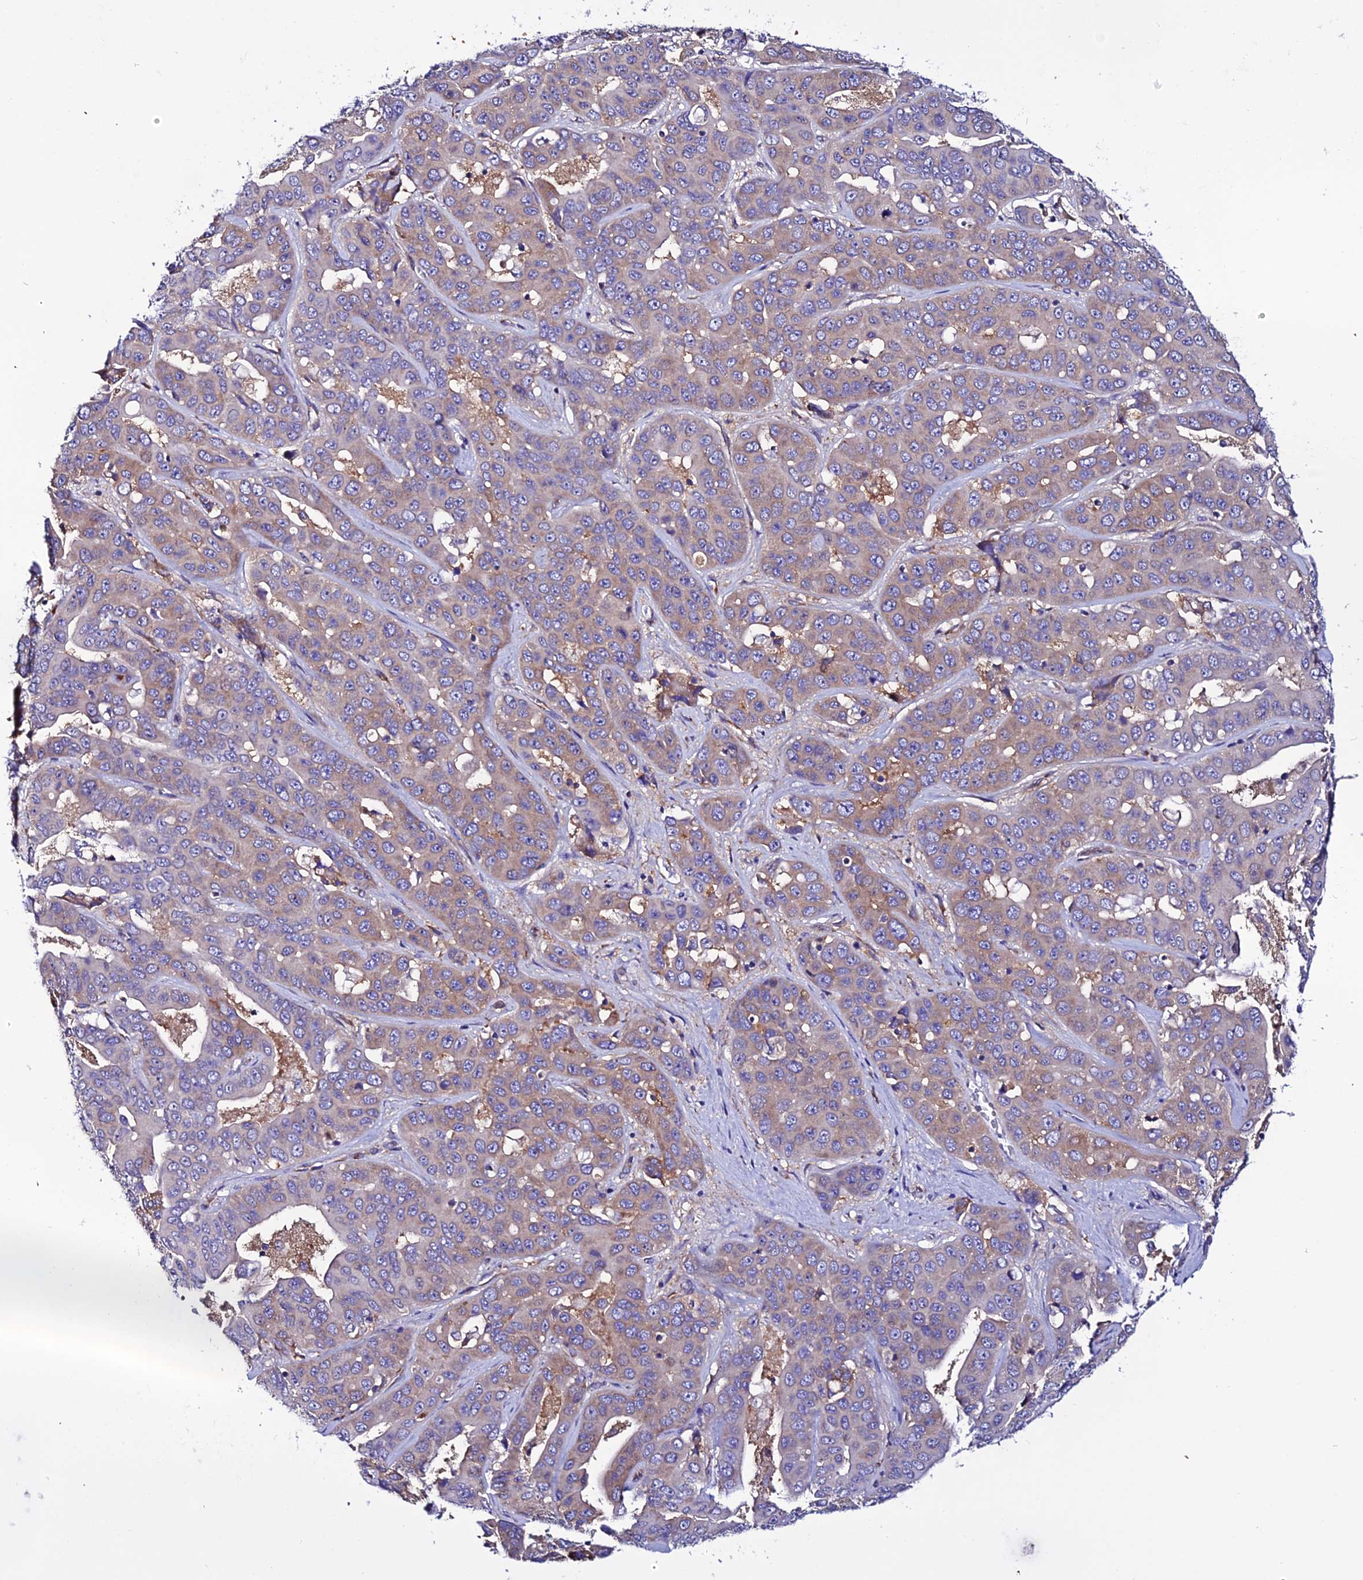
{"staining": {"intensity": "weak", "quantity": "25%-75%", "location": "cytoplasmic/membranous"}, "tissue": "liver cancer", "cell_type": "Tumor cells", "image_type": "cancer", "snomed": [{"axis": "morphology", "description": "Cholangiocarcinoma"}, {"axis": "topography", "description": "Liver"}], "caption": "Immunohistochemical staining of cholangiocarcinoma (liver) exhibits low levels of weak cytoplasmic/membranous expression in approximately 25%-75% of tumor cells.", "gene": "EEF1G", "patient": {"sex": "female", "age": 52}}